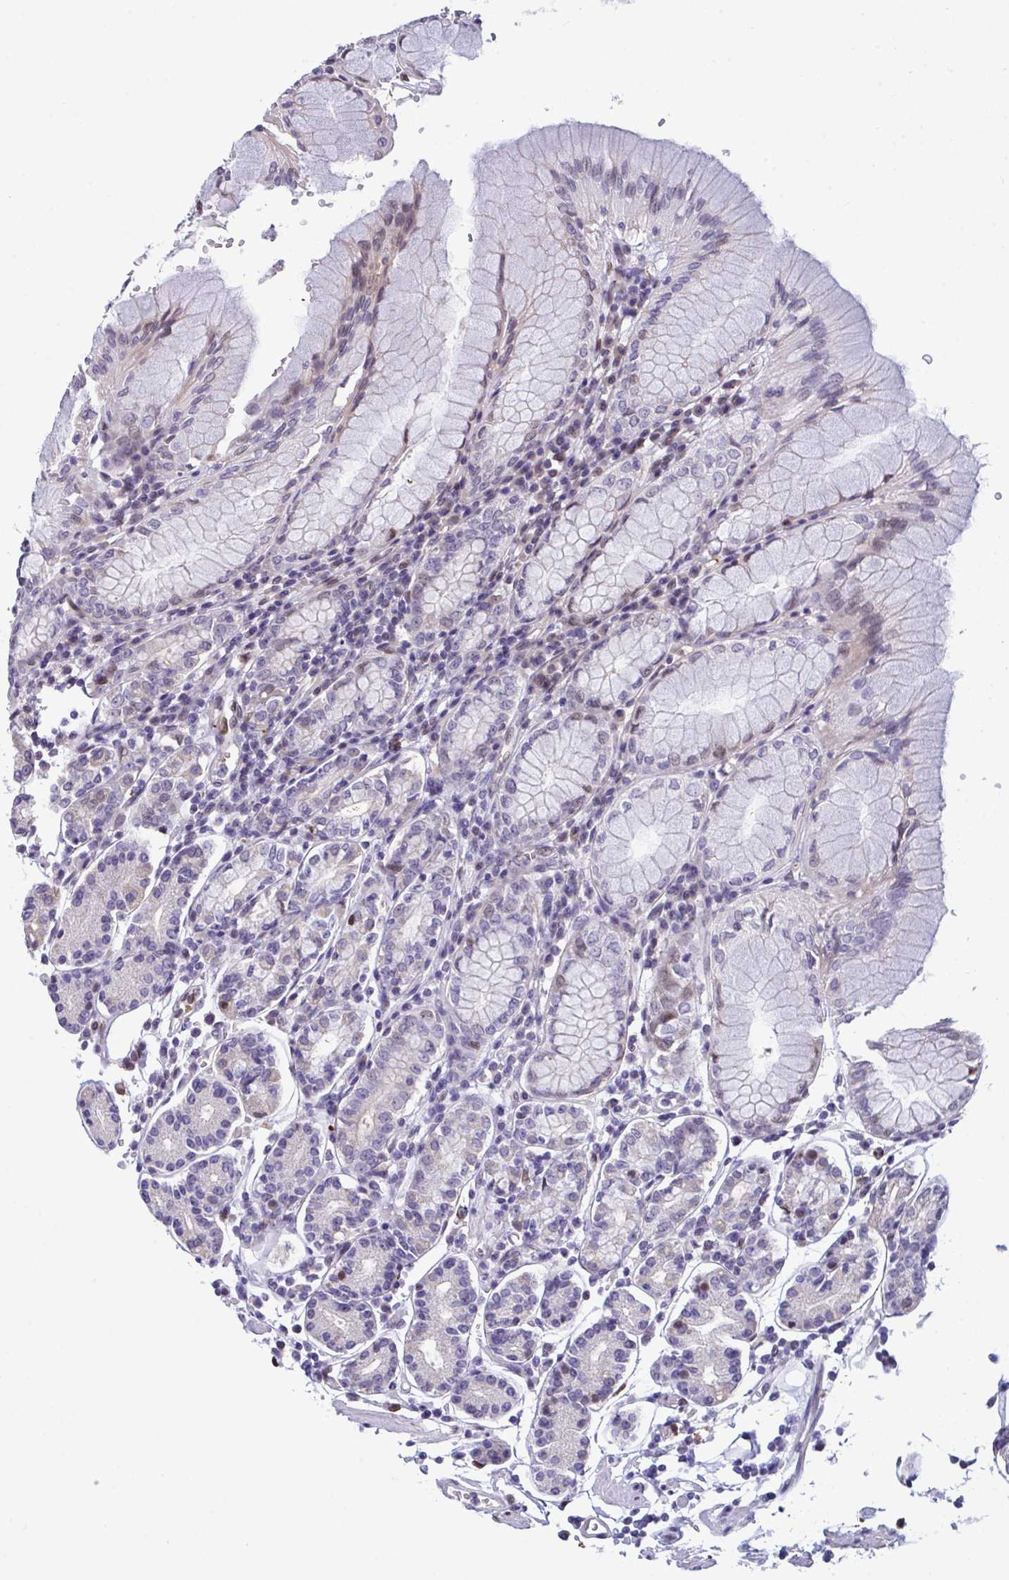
{"staining": {"intensity": "moderate", "quantity": "<25%", "location": "nuclear"}, "tissue": "stomach", "cell_type": "Glandular cells", "image_type": "normal", "snomed": [{"axis": "morphology", "description": "Normal tissue, NOS"}, {"axis": "topography", "description": "Stomach"}], "caption": "Stomach stained with DAB immunohistochemistry exhibits low levels of moderate nuclear expression in approximately <25% of glandular cells. (DAB = brown stain, brightfield microscopy at high magnification).", "gene": "PELI1", "patient": {"sex": "female", "age": 62}}